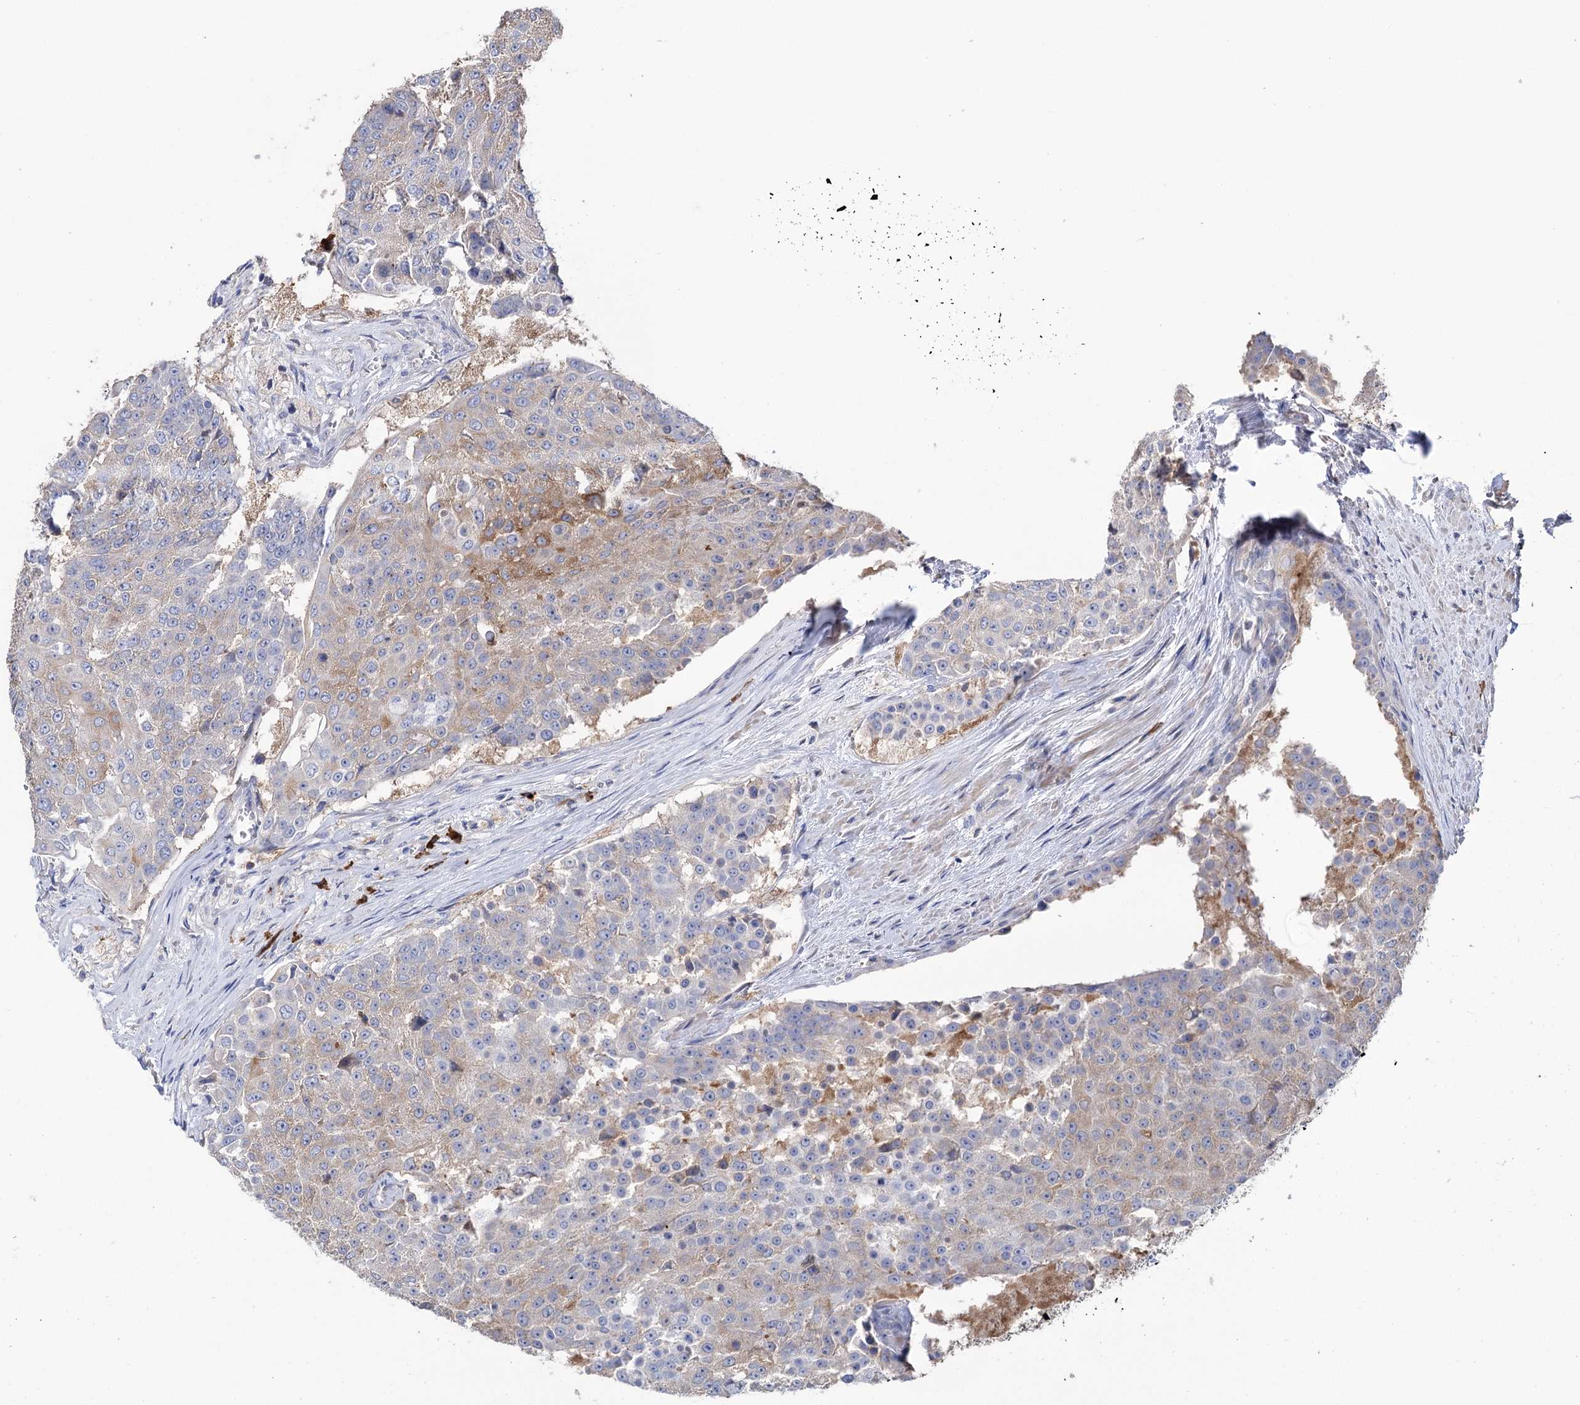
{"staining": {"intensity": "moderate", "quantity": "<25%", "location": "cytoplasmic/membranous"}, "tissue": "urothelial cancer", "cell_type": "Tumor cells", "image_type": "cancer", "snomed": [{"axis": "morphology", "description": "Urothelial carcinoma, High grade"}, {"axis": "topography", "description": "Urinary bladder"}], "caption": "Immunohistochemistry of human high-grade urothelial carcinoma exhibits low levels of moderate cytoplasmic/membranous staining in approximately <25% of tumor cells.", "gene": "BBS4", "patient": {"sex": "female", "age": 63}}